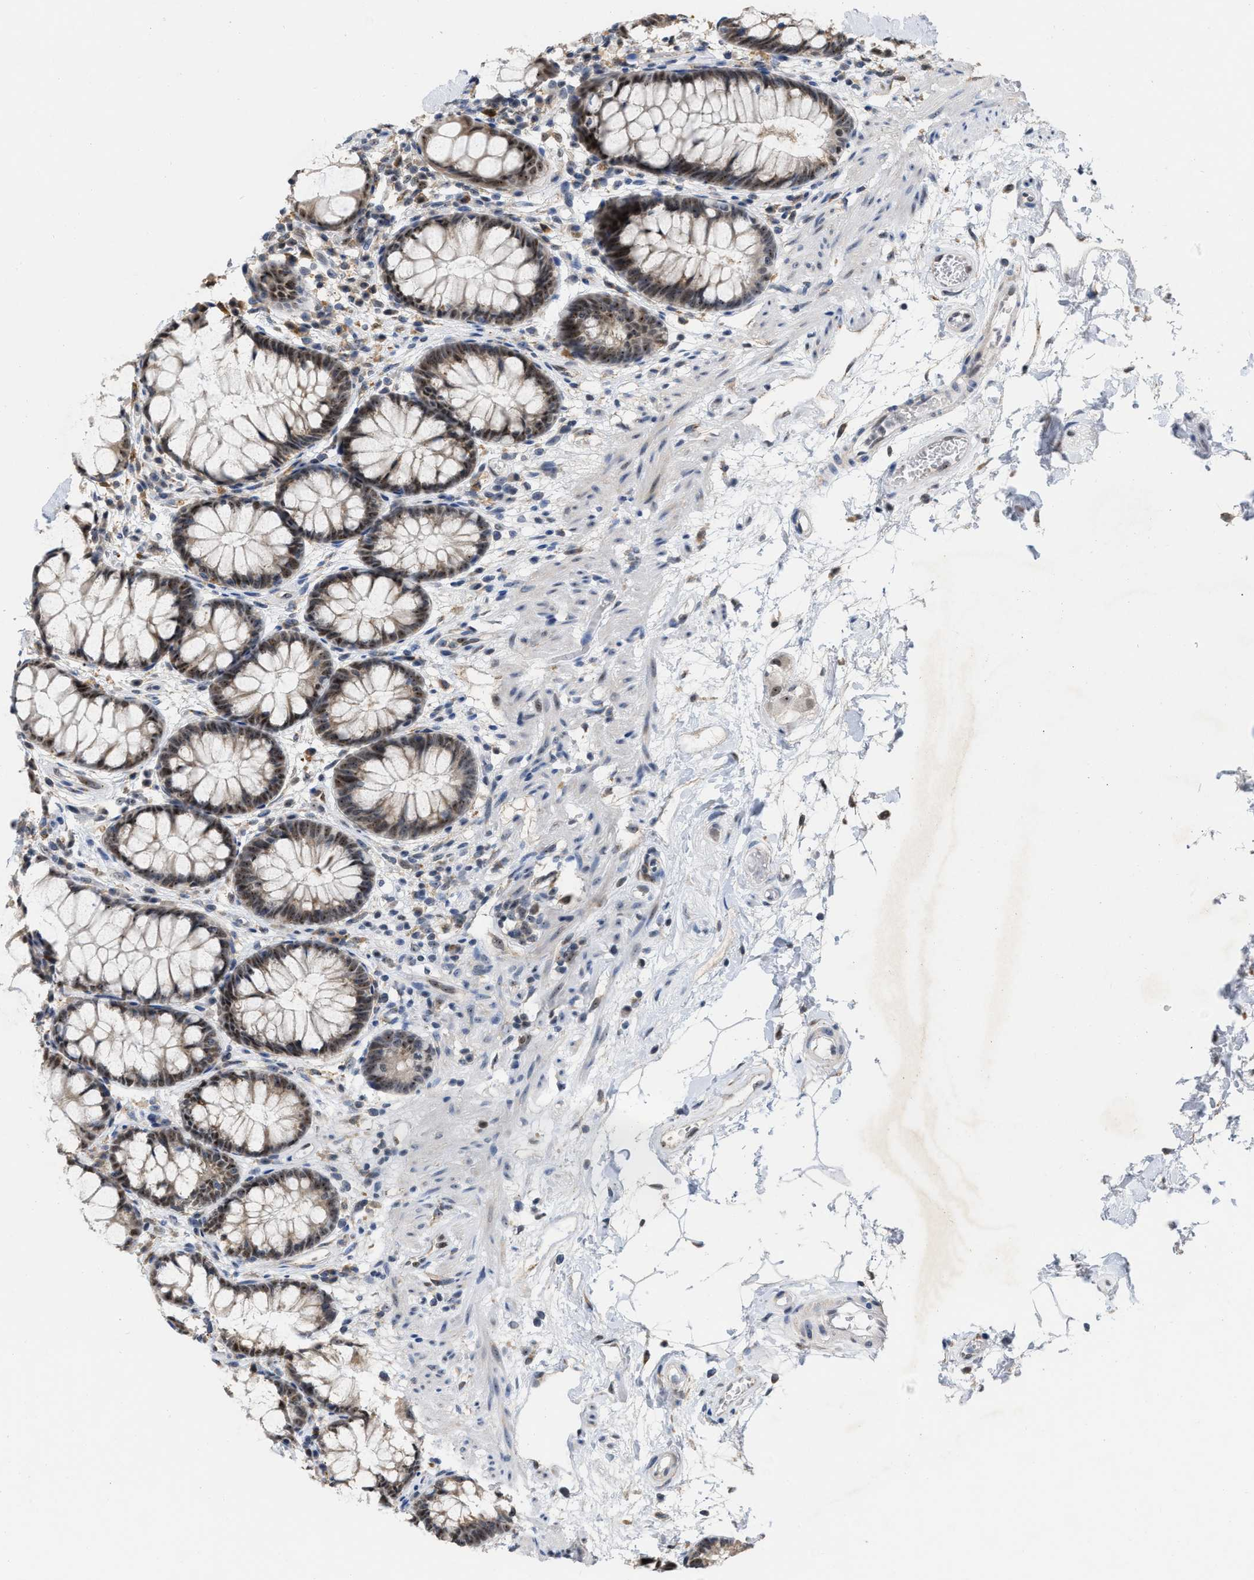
{"staining": {"intensity": "moderate", "quantity": ">75%", "location": "cytoplasmic/membranous,nuclear"}, "tissue": "rectum", "cell_type": "Glandular cells", "image_type": "normal", "snomed": [{"axis": "morphology", "description": "Normal tissue, NOS"}, {"axis": "topography", "description": "Rectum"}], "caption": "Rectum stained with a brown dye shows moderate cytoplasmic/membranous,nuclear positive expression in about >75% of glandular cells.", "gene": "ELAC2", "patient": {"sex": "male", "age": 64}}